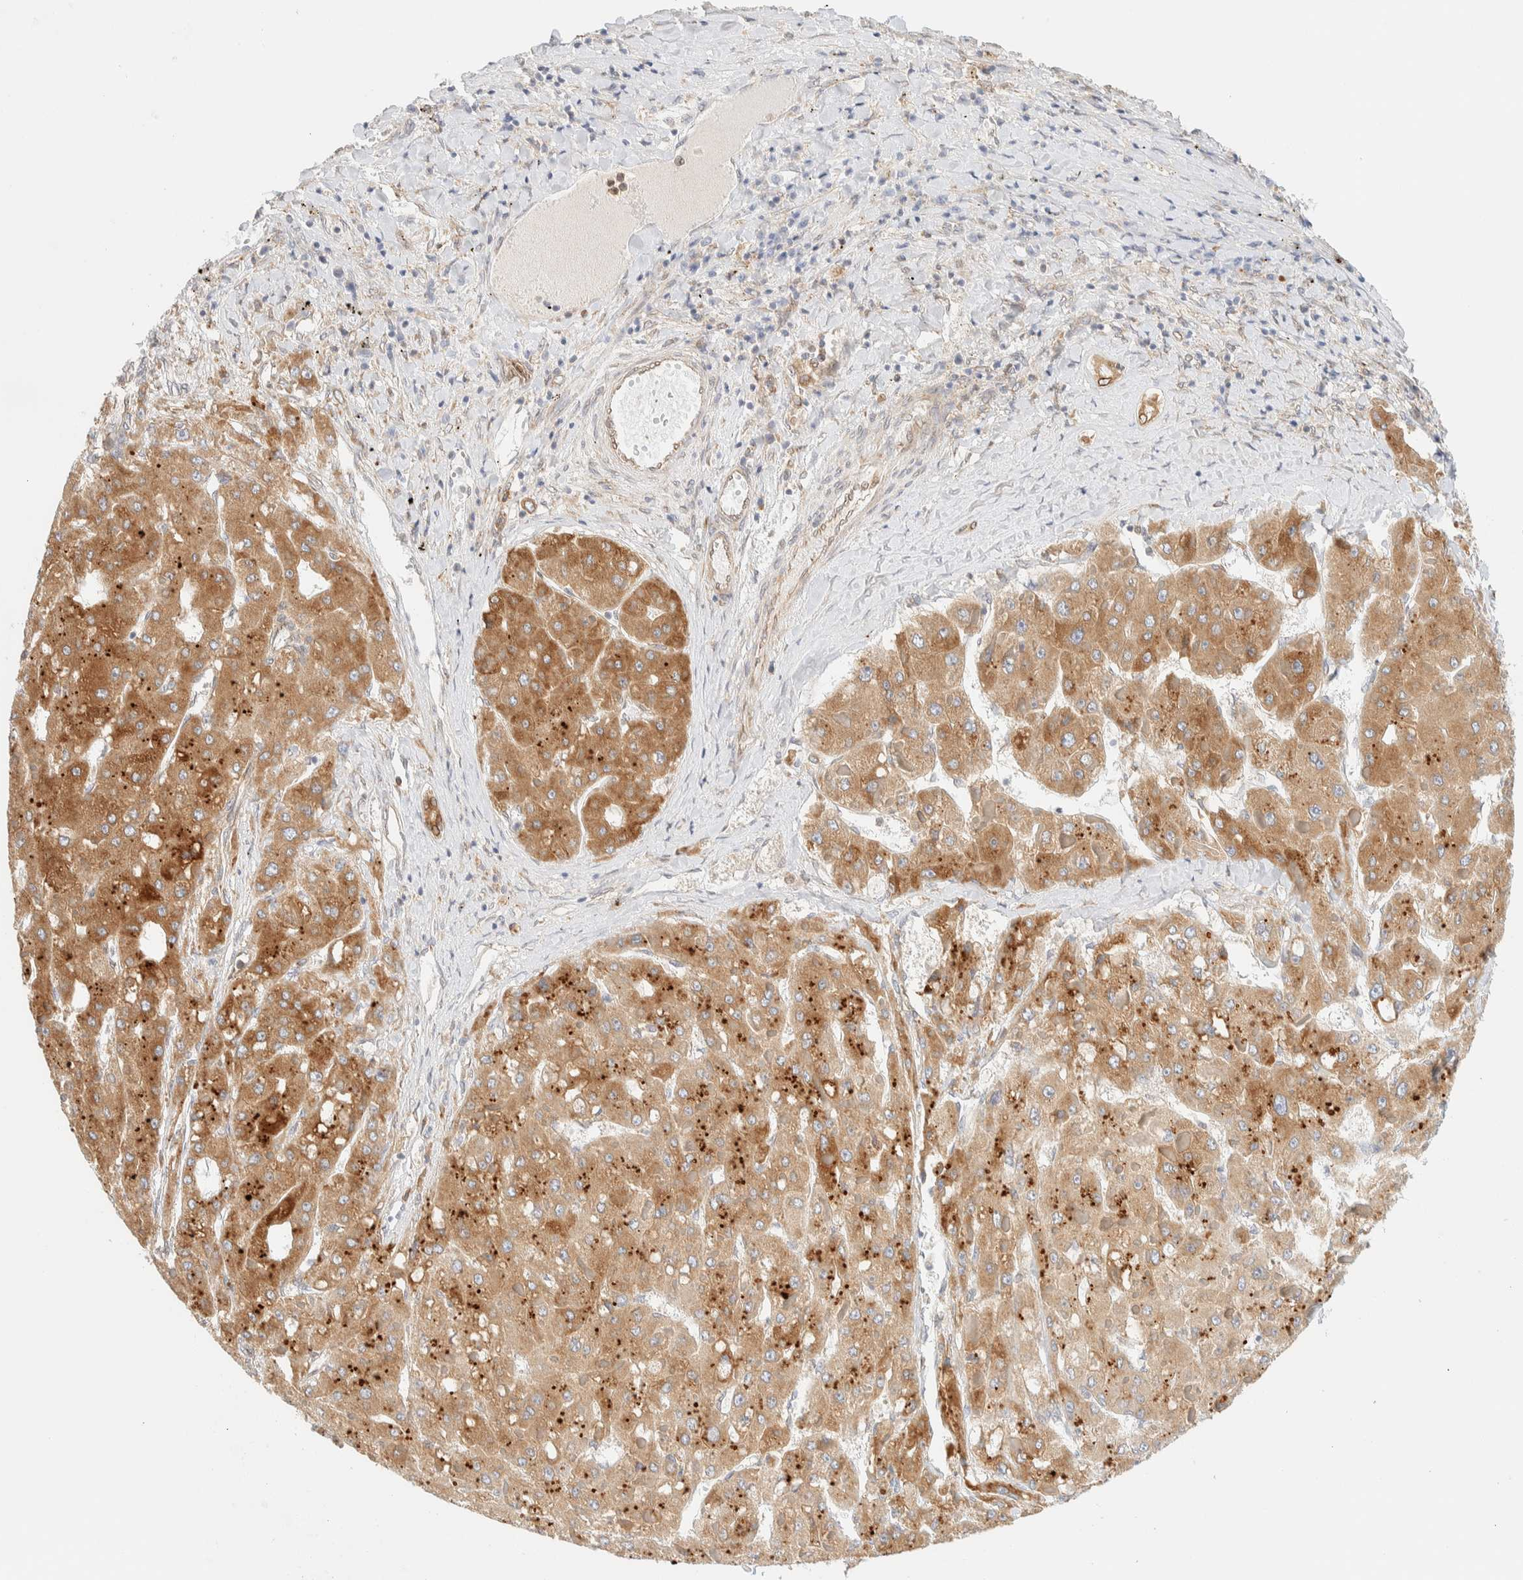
{"staining": {"intensity": "moderate", "quantity": ">75%", "location": "cytoplasmic/membranous"}, "tissue": "liver cancer", "cell_type": "Tumor cells", "image_type": "cancer", "snomed": [{"axis": "morphology", "description": "Carcinoma, Hepatocellular, NOS"}, {"axis": "topography", "description": "Liver"}], "caption": "Human liver cancer stained for a protein (brown) reveals moderate cytoplasmic/membranous positive positivity in about >75% of tumor cells.", "gene": "NT5C", "patient": {"sex": "female", "age": 73}}